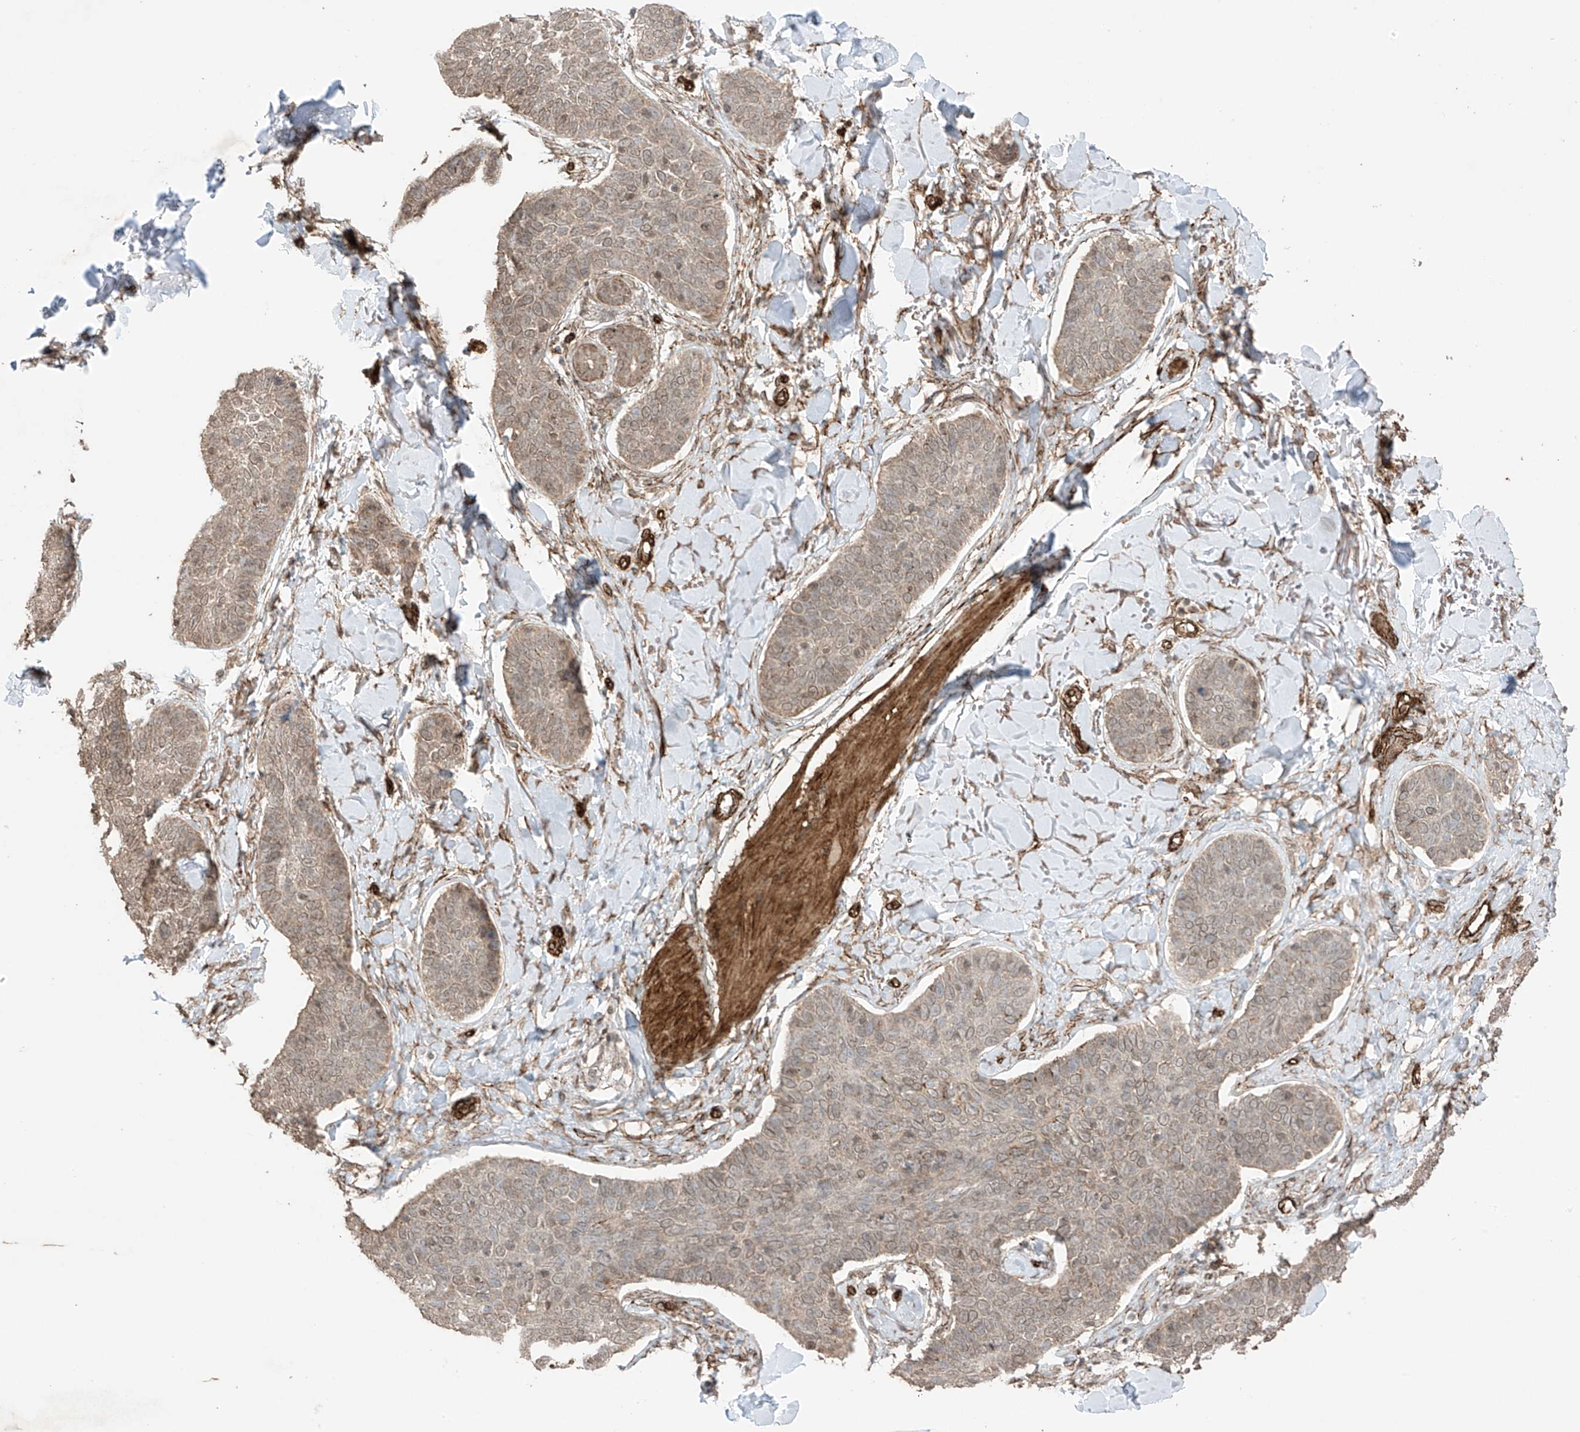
{"staining": {"intensity": "weak", "quantity": "25%-75%", "location": "cytoplasmic/membranous,nuclear"}, "tissue": "skin cancer", "cell_type": "Tumor cells", "image_type": "cancer", "snomed": [{"axis": "morphology", "description": "Basal cell carcinoma"}, {"axis": "topography", "description": "Skin"}], "caption": "Weak cytoplasmic/membranous and nuclear staining is present in approximately 25%-75% of tumor cells in basal cell carcinoma (skin).", "gene": "TTLL5", "patient": {"sex": "male", "age": 85}}